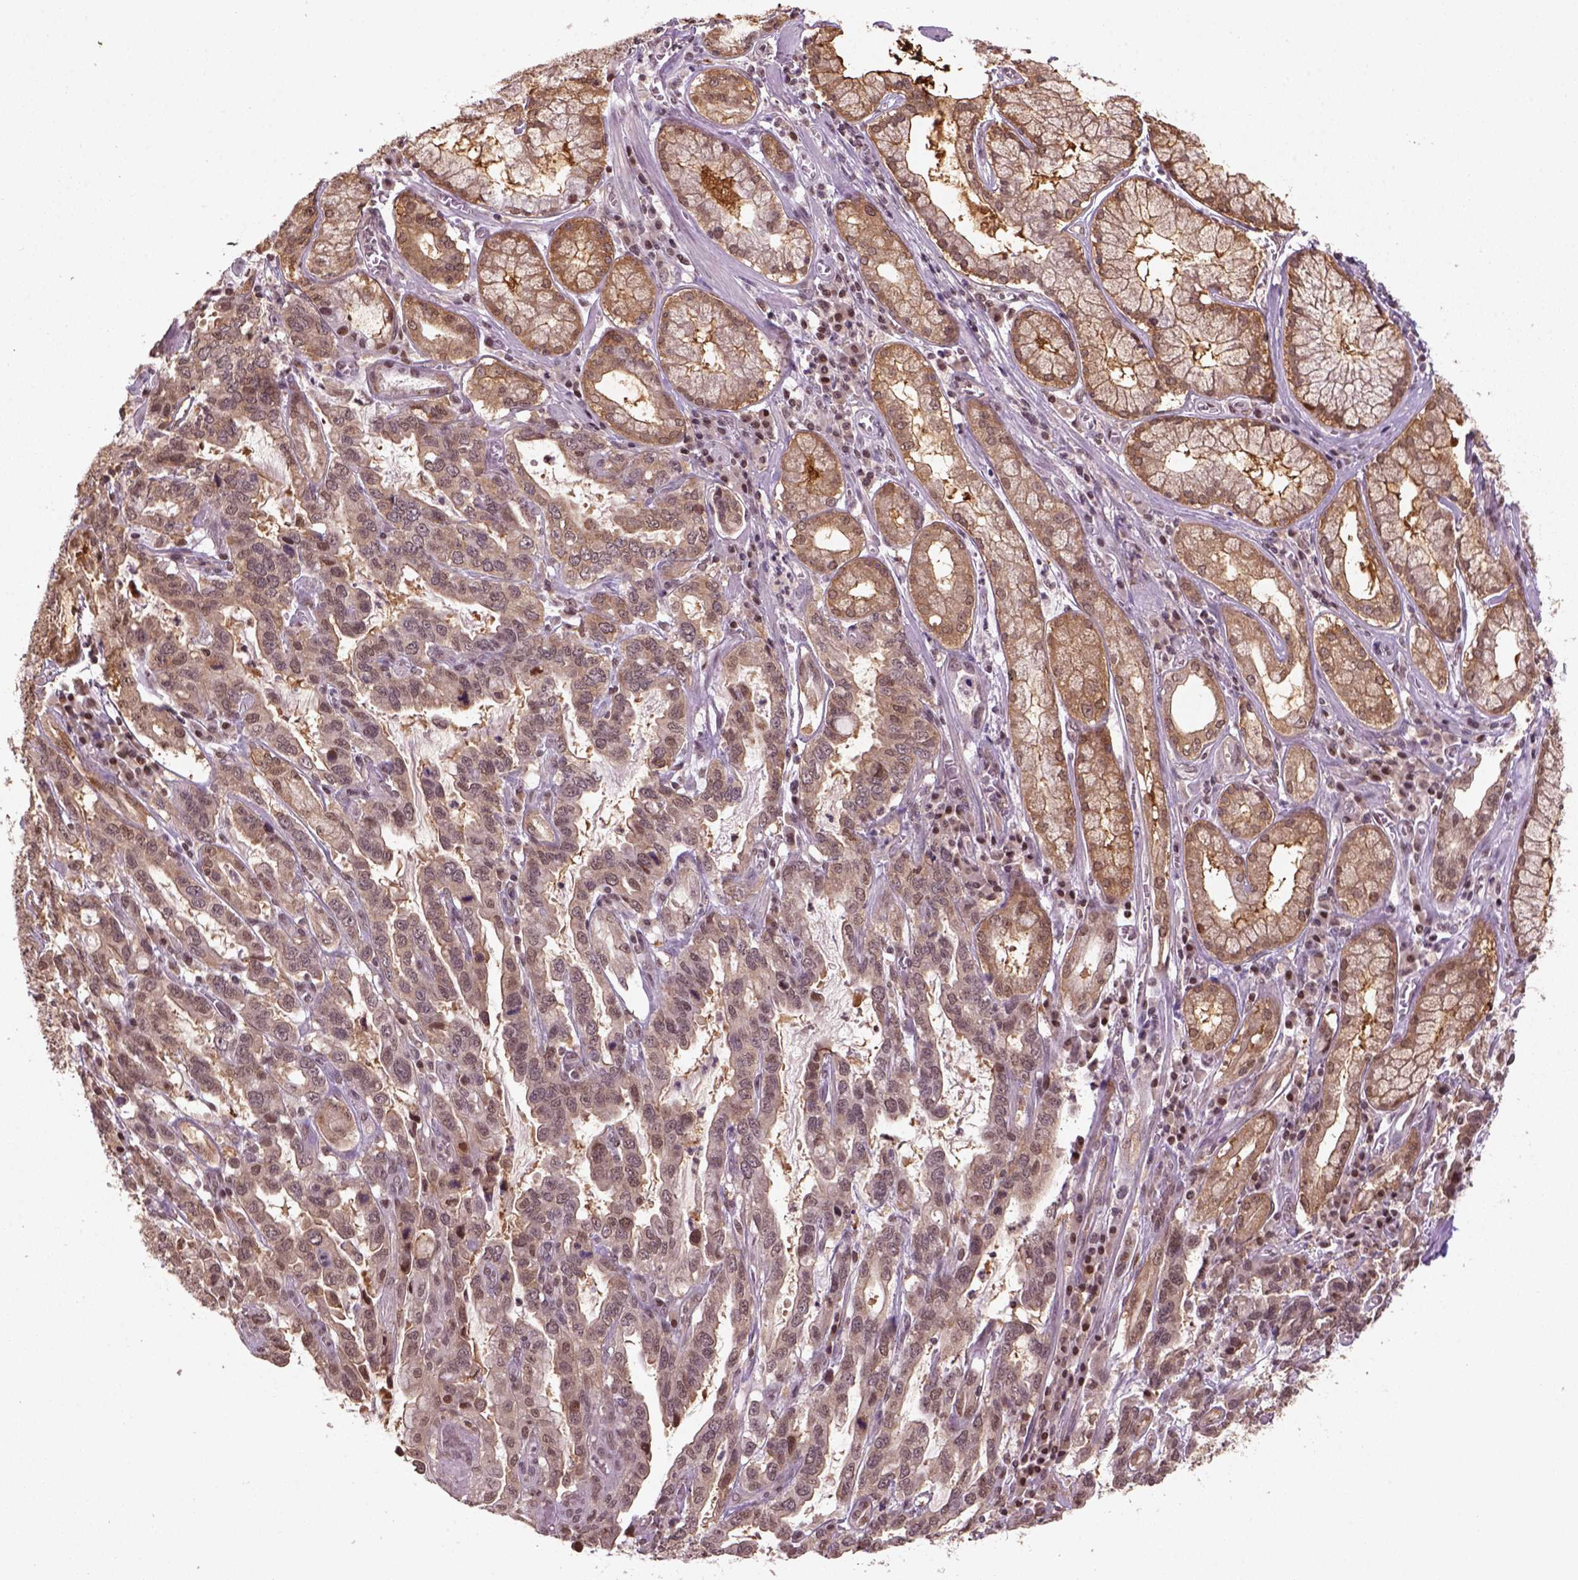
{"staining": {"intensity": "moderate", "quantity": ">75%", "location": "cytoplasmic/membranous"}, "tissue": "stomach cancer", "cell_type": "Tumor cells", "image_type": "cancer", "snomed": [{"axis": "morphology", "description": "Adenocarcinoma, NOS"}, {"axis": "topography", "description": "Stomach, lower"}], "caption": "IHC photomicrograph of human adenocarcinoma (stomach) stained for a protein (brown), which demonstrates medium levels of moderate cytoplasmic/membranous positivity in approximately >75% of tumor cells.", "gene": "GOT1", "patient": {"sex": "female", "age": 76}}